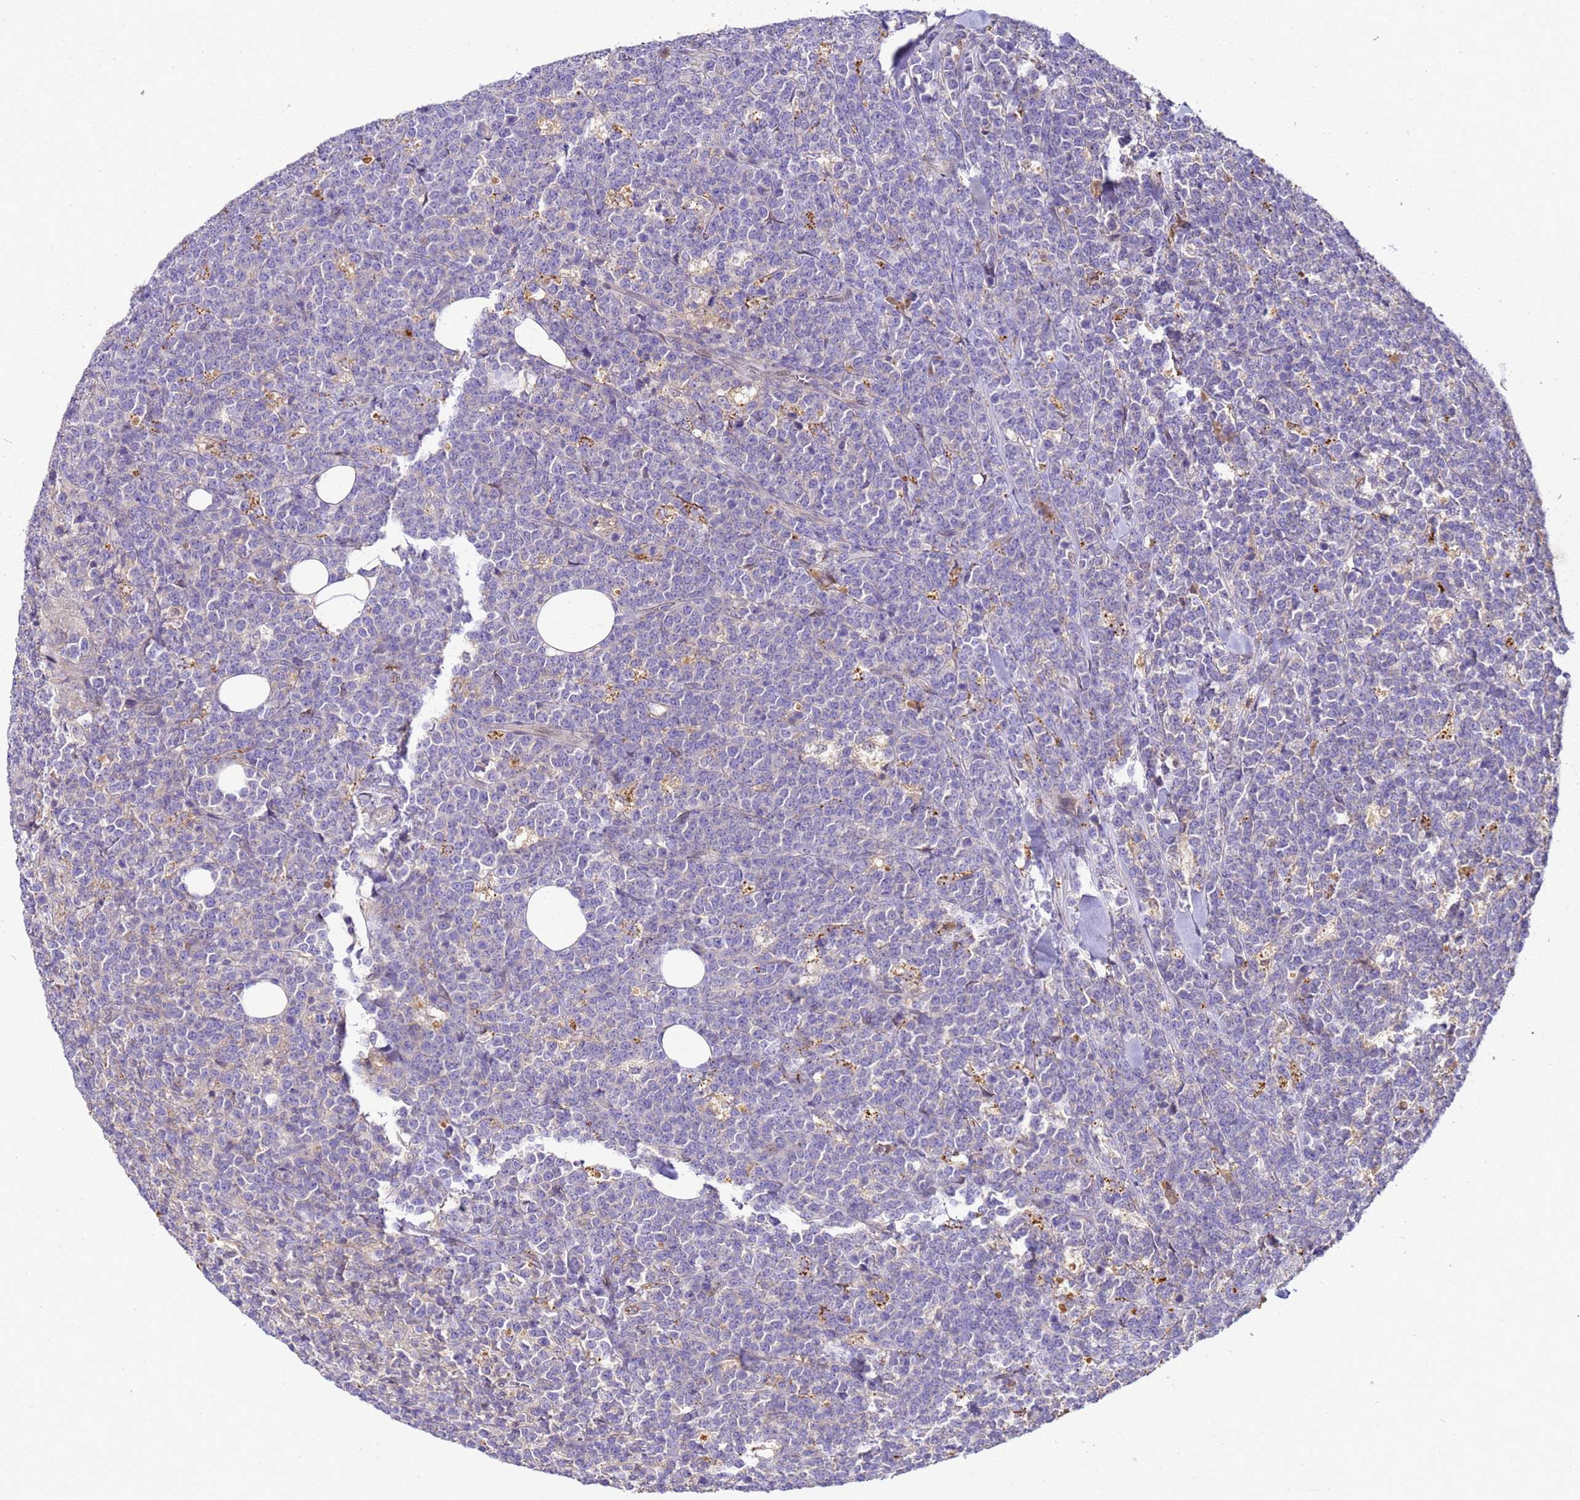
{"staining": {"intensity": "negative", "quantity": "none", "location": "none"}, "tissue": "lymphoma", "cell_type": "Tumor cells", "image_type": "cancer", "snomed": [{"axis": "morphology", "description": "Malignant lymphoma, non-Hodgkin's type, High grade"}, {"axis": "topography", "description": "Small intestine"}], "caption": "Histopathology image shows no protein expression in tumor cells of high-grade malignant lymphoma, non-Hodgkin's type tissue.", "gene": "TBCD", "patient": {"sex": "male", "age": 8}}